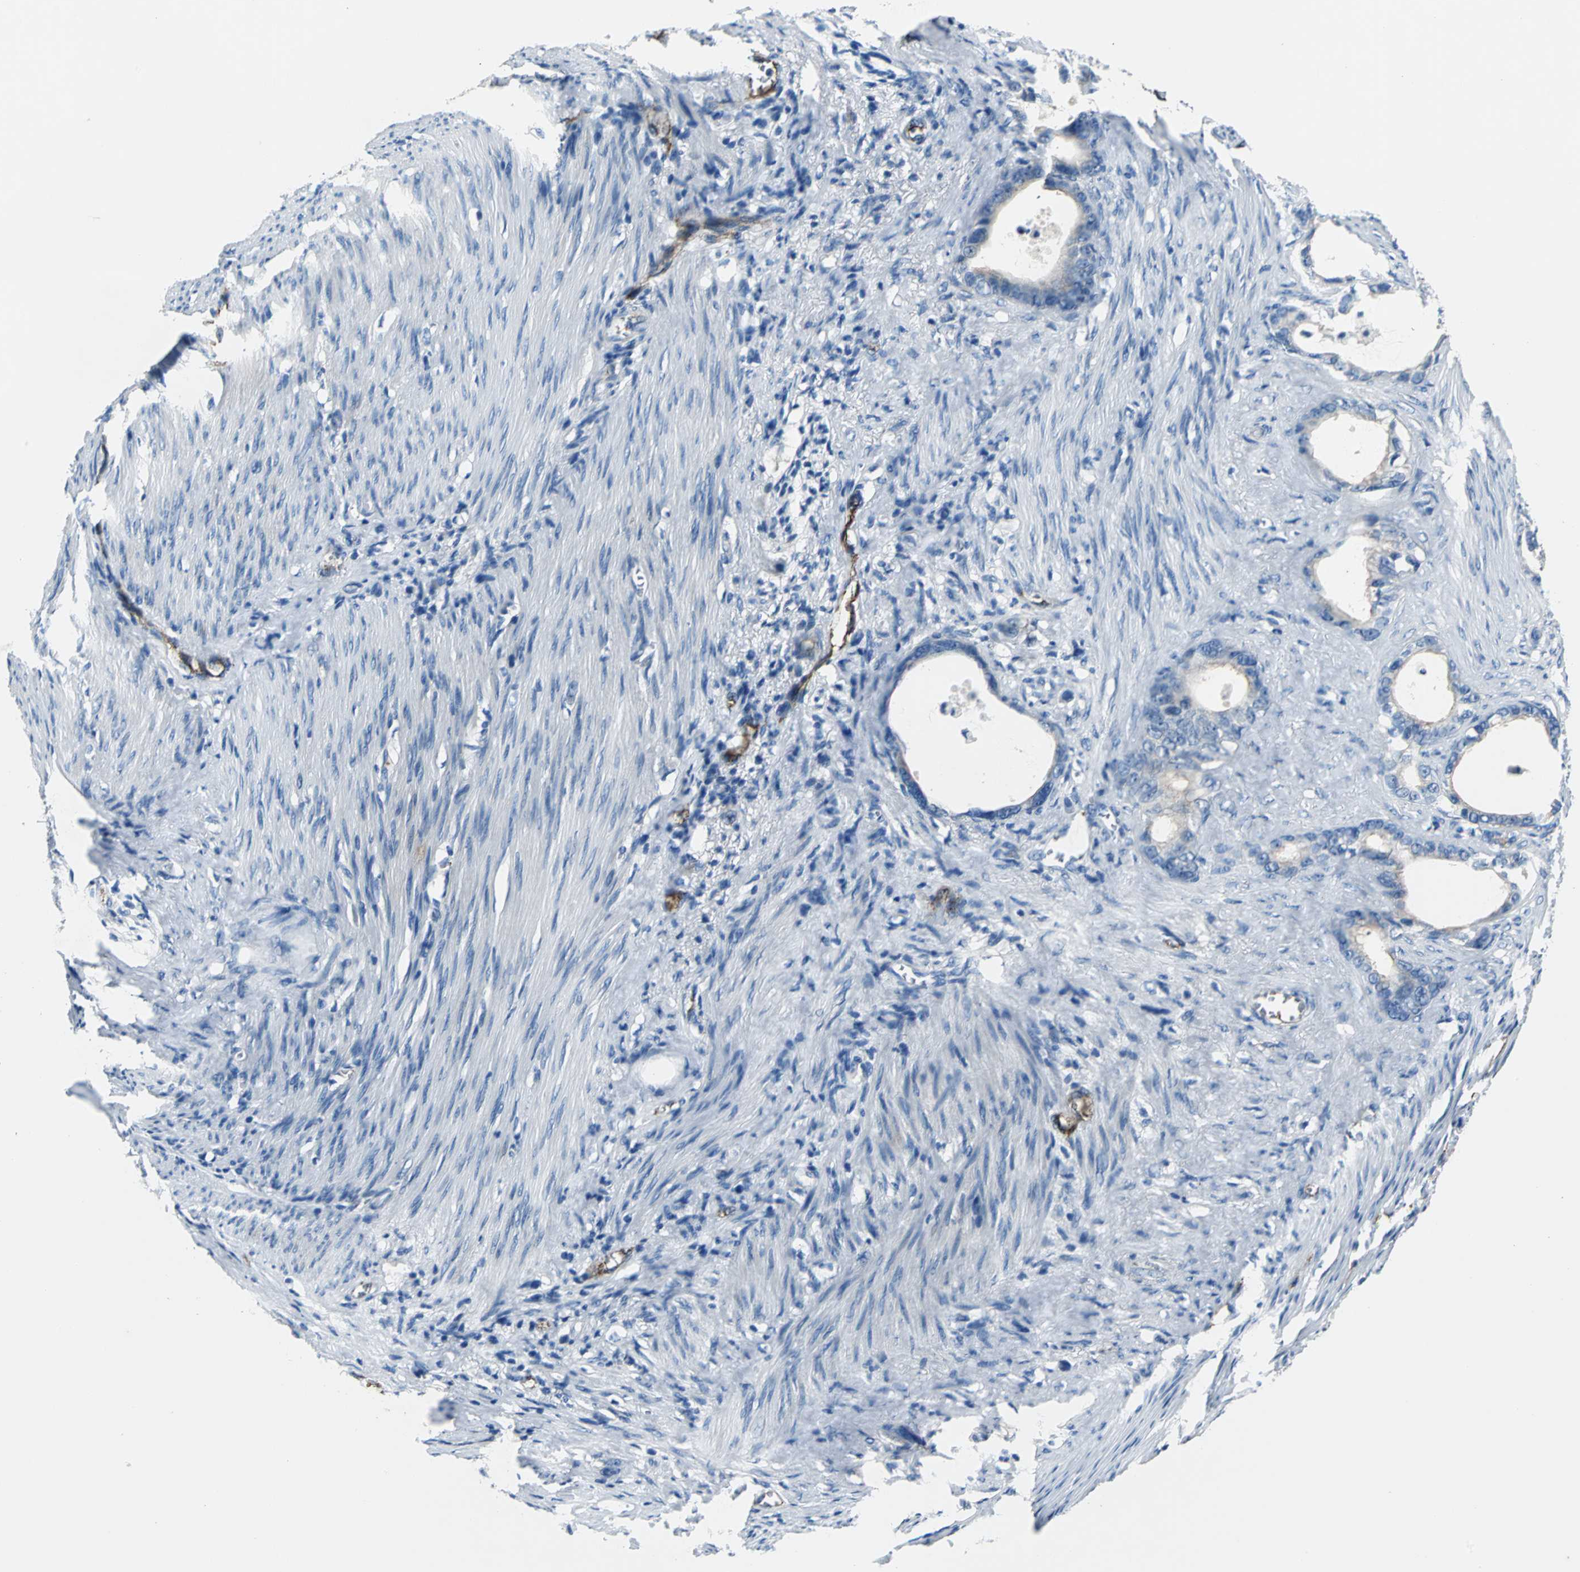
{"staining": {"intensity": "moderate", "quantity": "<25%", "location": "cytoplasmic/membranous"}, "tissue": "stomach cancer", "cell_type": "Tumor cells", "image_type": "cancer", "snomed": [{"axis": "morphology", "description": "Adenocarcinoma, NOS"}, {"axis": "topography", "description": "Stomach"}], "caption": "The histopathology image displays a brown stain indicating the presence of a protein in the cytoplasmic/membranous of tumor cells in adenocarcinoma (stomach).", "gene": "SELP", "patient": {"sex": "female", "age": 75}}